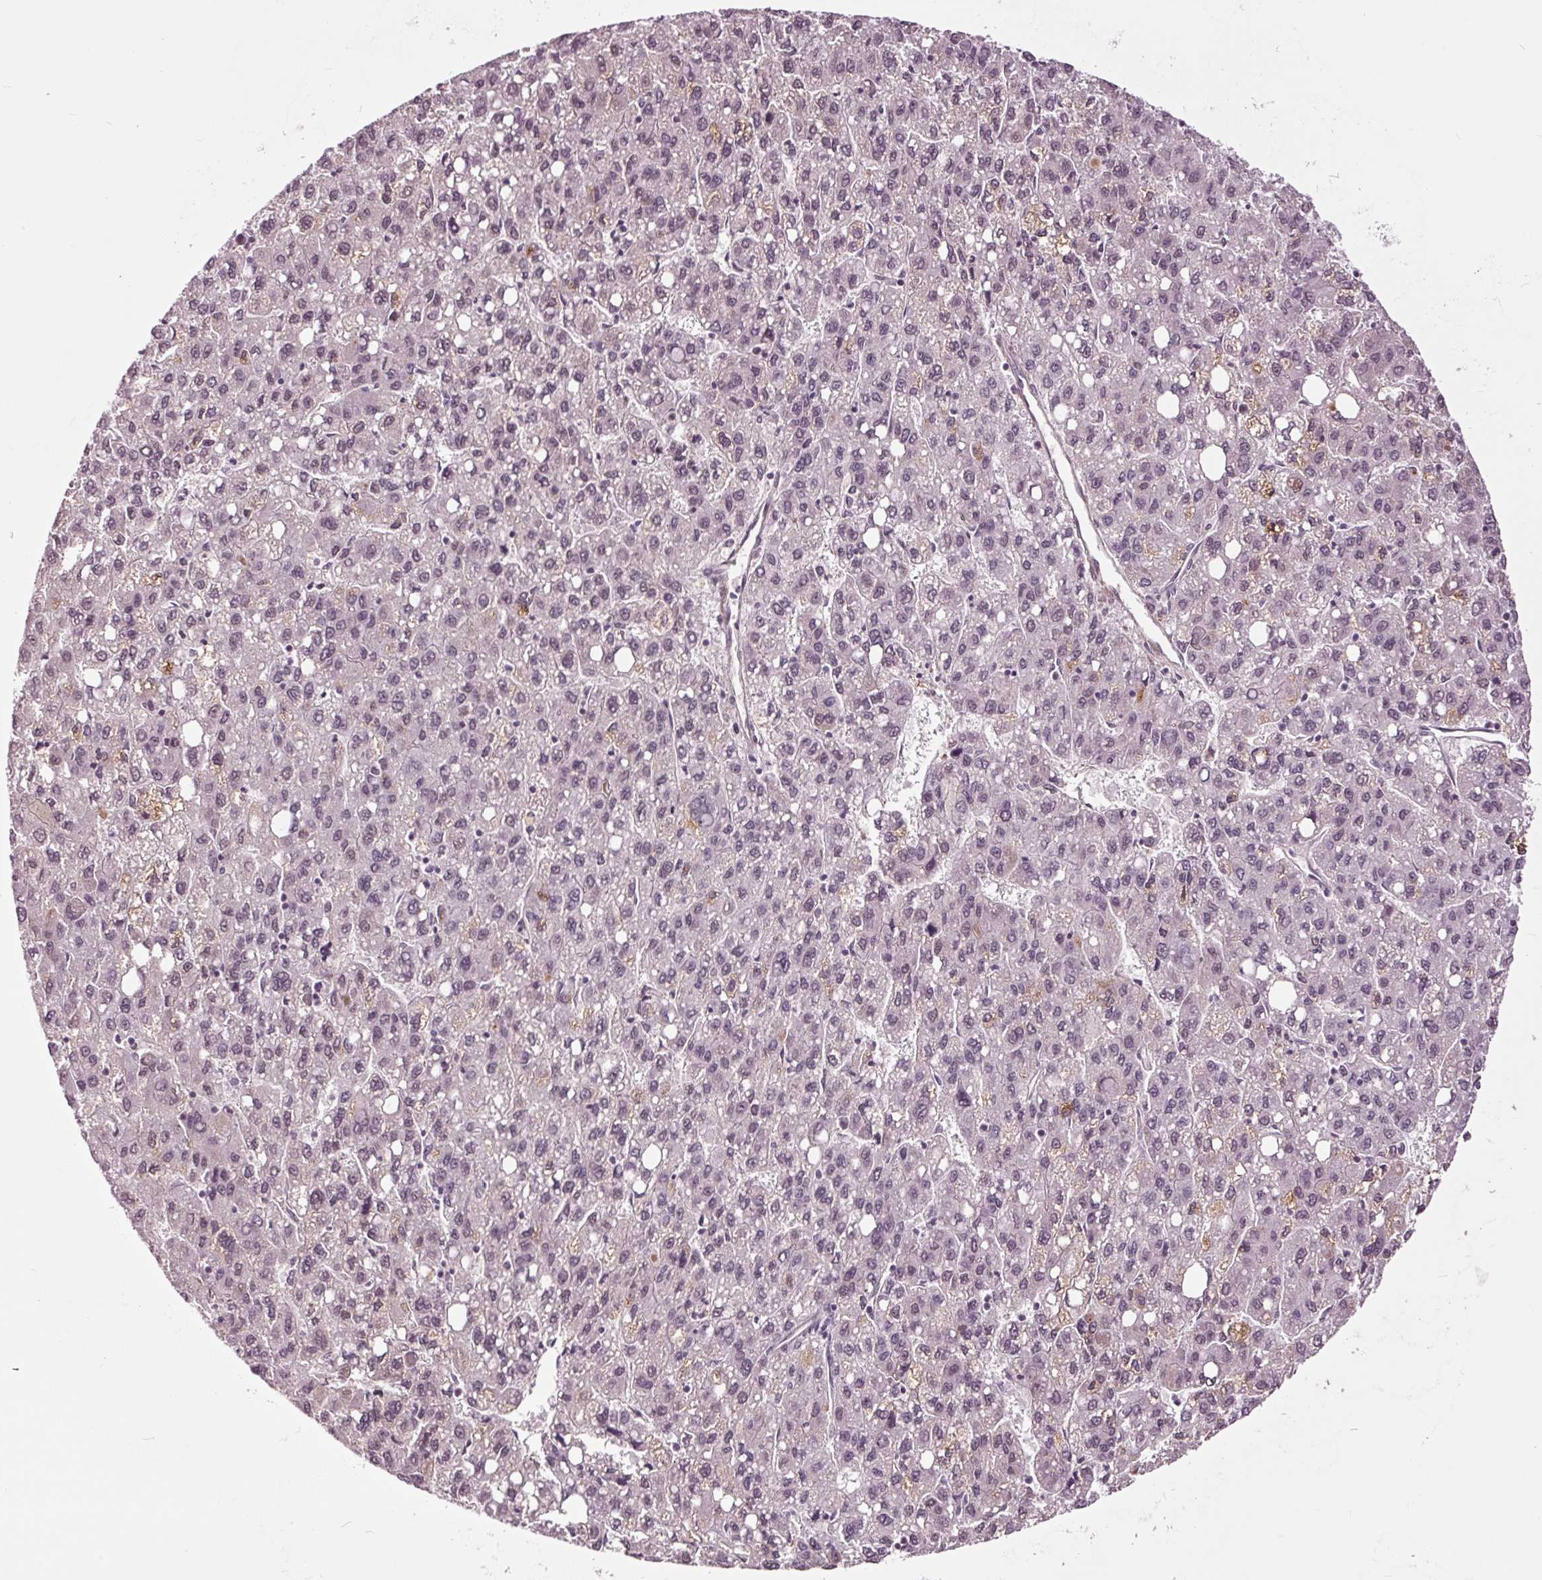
{"staining": {"intensity": "negative", "quantity": "none", "location": "none"}, "tissue": "liver cancer", "cell_type": "Tumor cells", "image_type": "cancer", "snomed": [{"axis": "morphology", "description": "Carcinoma, Hepatocellular, NOS"}, {"axis": "topography", "description": "Liver"}], "caption": "There is no significant staining in tumor cells of liver cancer. Brightfield microscopy of IHC stained with DAB (brown) and hematoxylin (blue), captured at high magnification.", "gene": "HAUS5", "patient": {"sex": "female", "age": 82}}